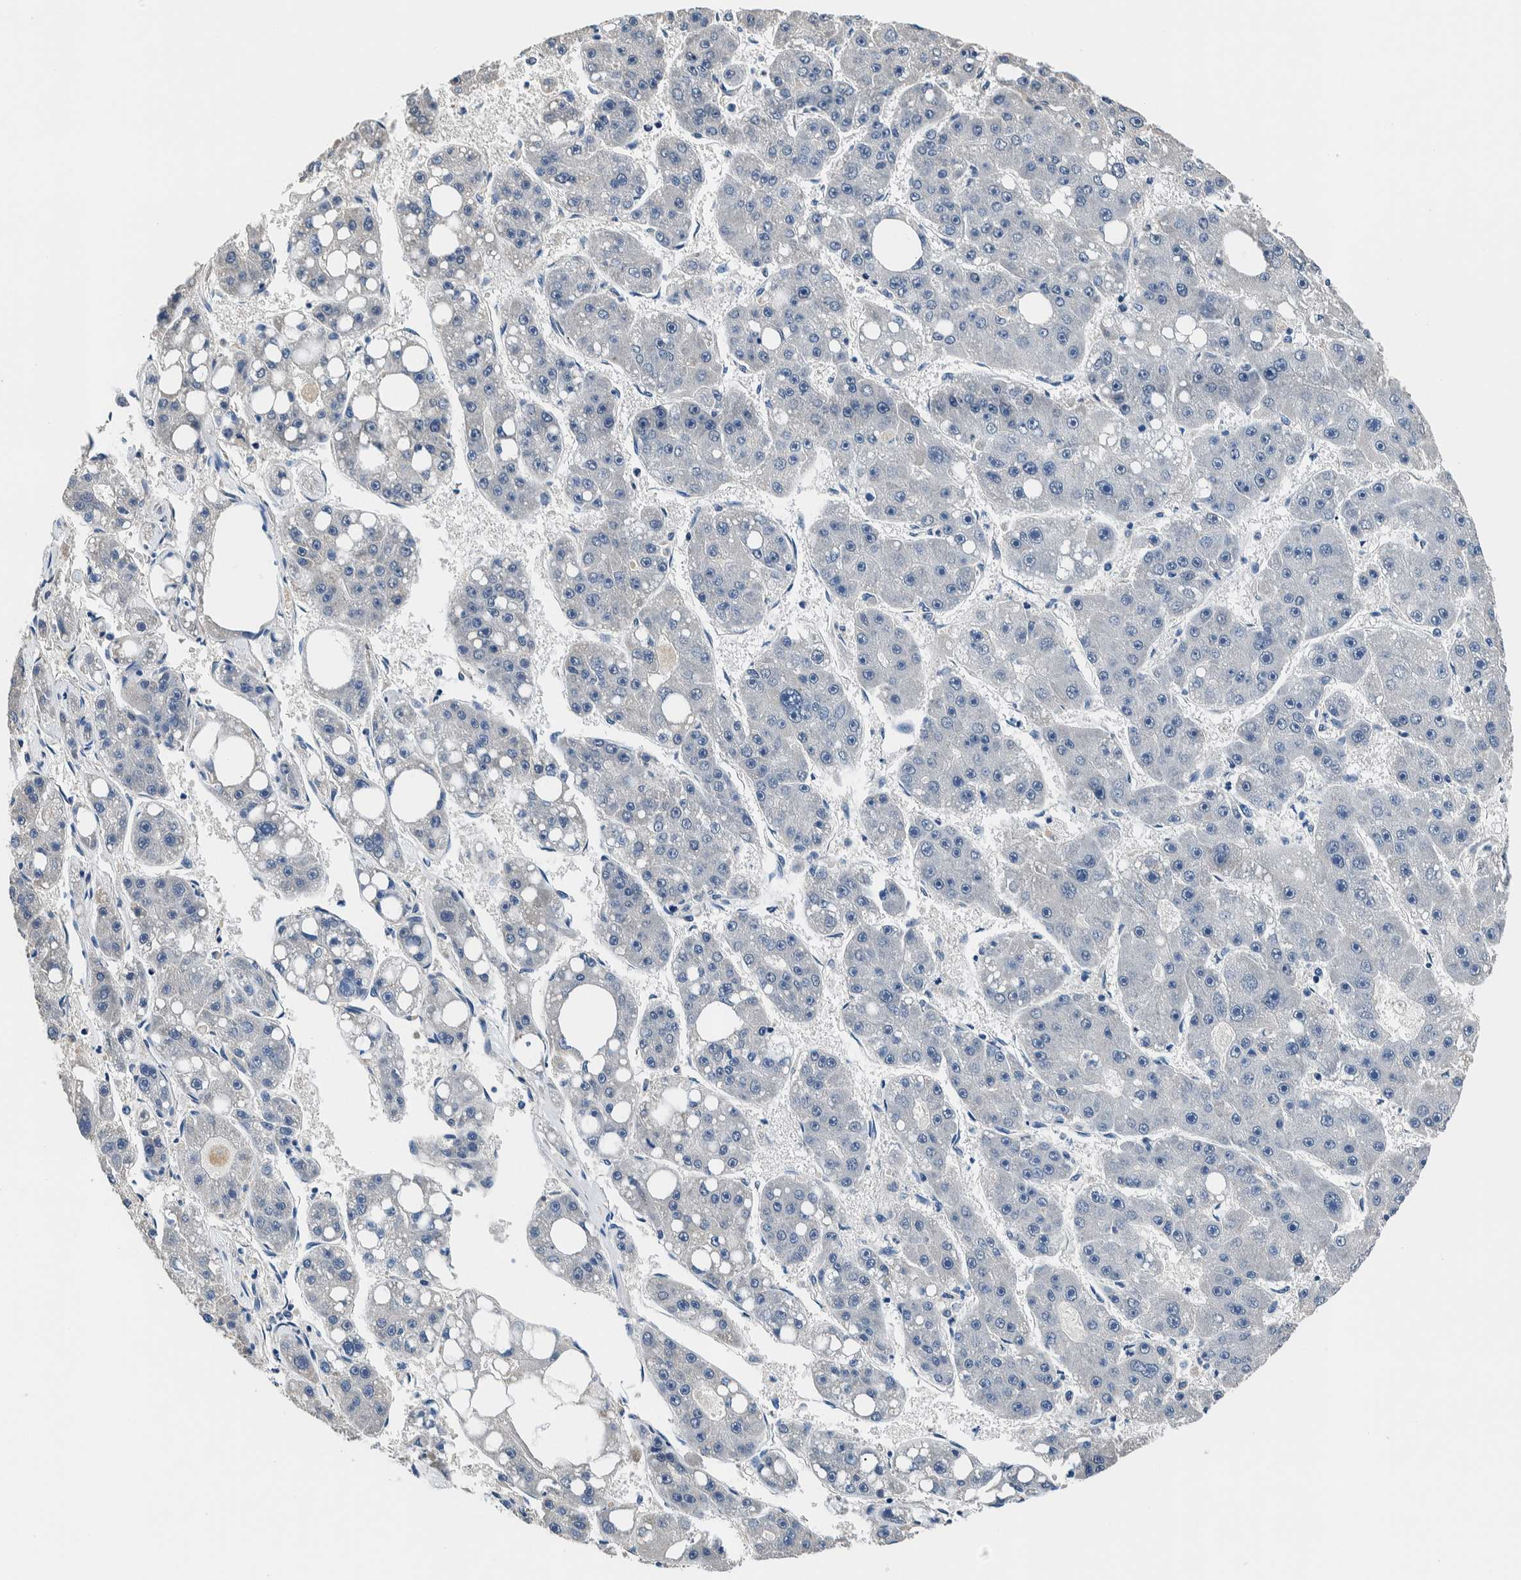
{"staining": {"intensity": "negative", "quantity": "none", "location": "none"}, "tissue": "liver cancer", "cell_type": "Tumor cells", "image_type": "cancer", "snomed": [{"axis": "morphology", "description": "Carcinoma, Hepatocellular, NOS"}, {"axis": "topography", "description": "Liver"}], "caption": "A high-resolution photomicrograph shows IHC staining of liver hepatocellular carcinoma, which displays no significant staining in tumor cells.", "gene": "NIBAN2", "patient": {"sex": "female", "age": 61}}